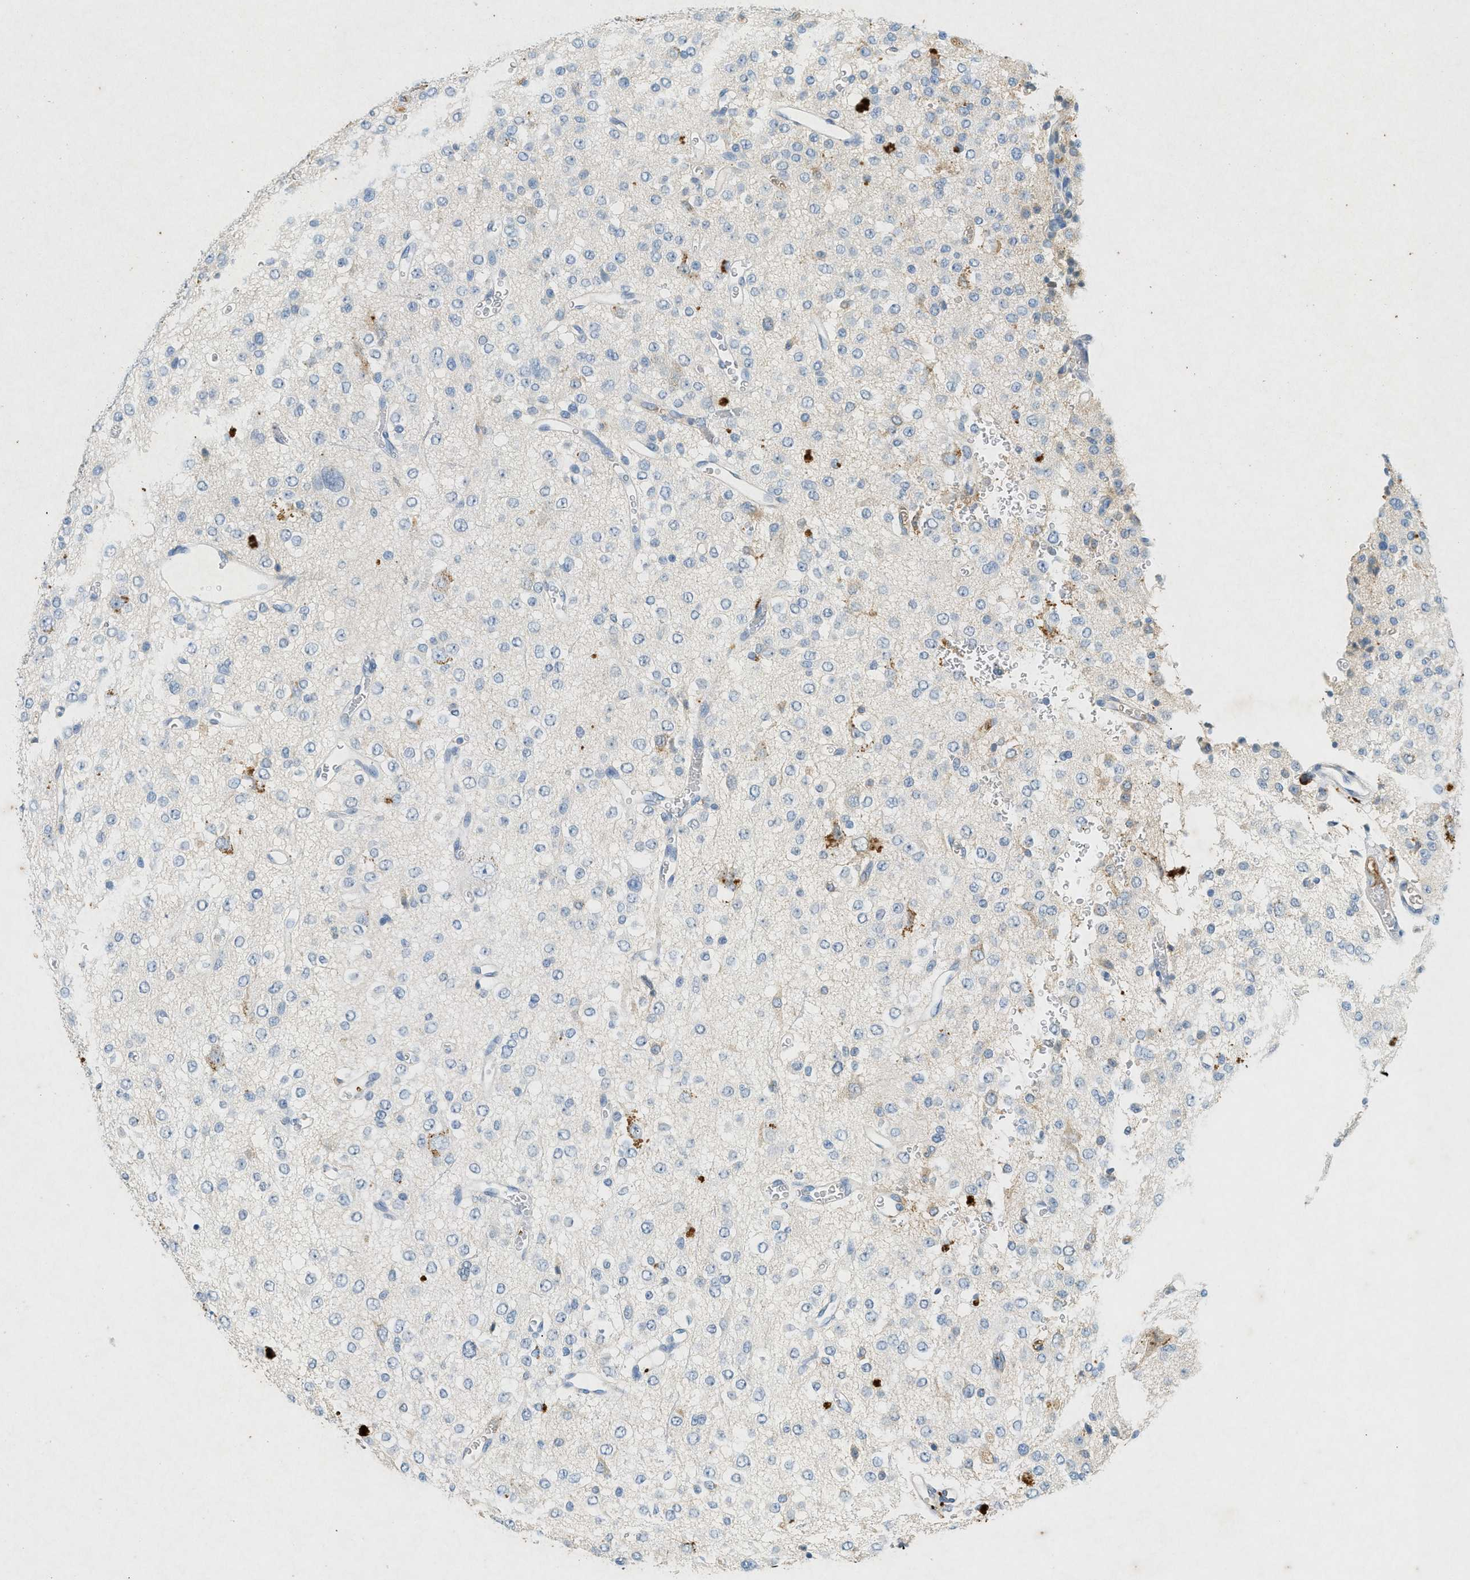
{"staining": {"intensity": "negative", "quantity": "none", "location": "none"}, "tissue": "glioma", "cell_type": "Tumor cells", "image_type": "cancer", "snomed": [{"axis": "morphology", "description": "Glioma, malignant, Low grade"}, {"axis": "topography", "description": "Brain"}], "caption": "IHC image of neoplastic tissue: glioma stained with DAB demonstrates no significant protein staining in tumor cells.", "gene": "F2", "patient": {"sex": "male", "age": 38}}